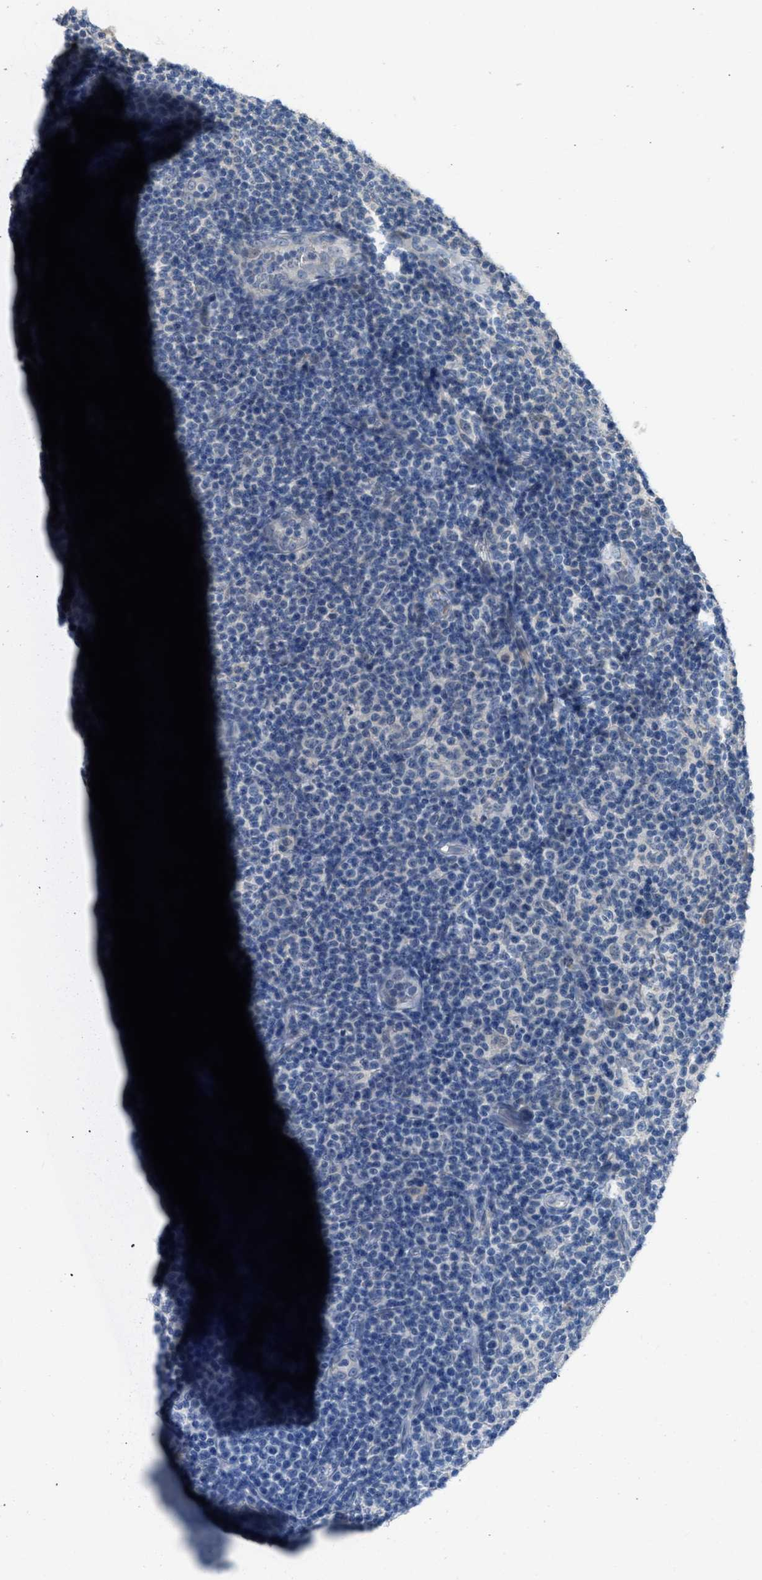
{"staining": {"intensity": "negative", "quantity": "none", "location": "none"}, "tissue": "lymphoma", "cell_type": "Tumor cells", "image_type": "cancer", "snomed": [{"axis": "morphology", "description": "Malignant lymphoma, non-Hodgkin's type, Low grade"}, {"axis": "topography", "description": "Lymph node"}], "caption": "A histopathology image of low-grade malignant lymphoma, non-Hodgkin's type stained for a protein shows no brown staining in tumor cells. (DAB (3,3'-diaminobenzidine) immunohistochemistry (IHC), high magnification).", "gene": "TTBK2", "patient": {"sex": "male", "age": 83}}